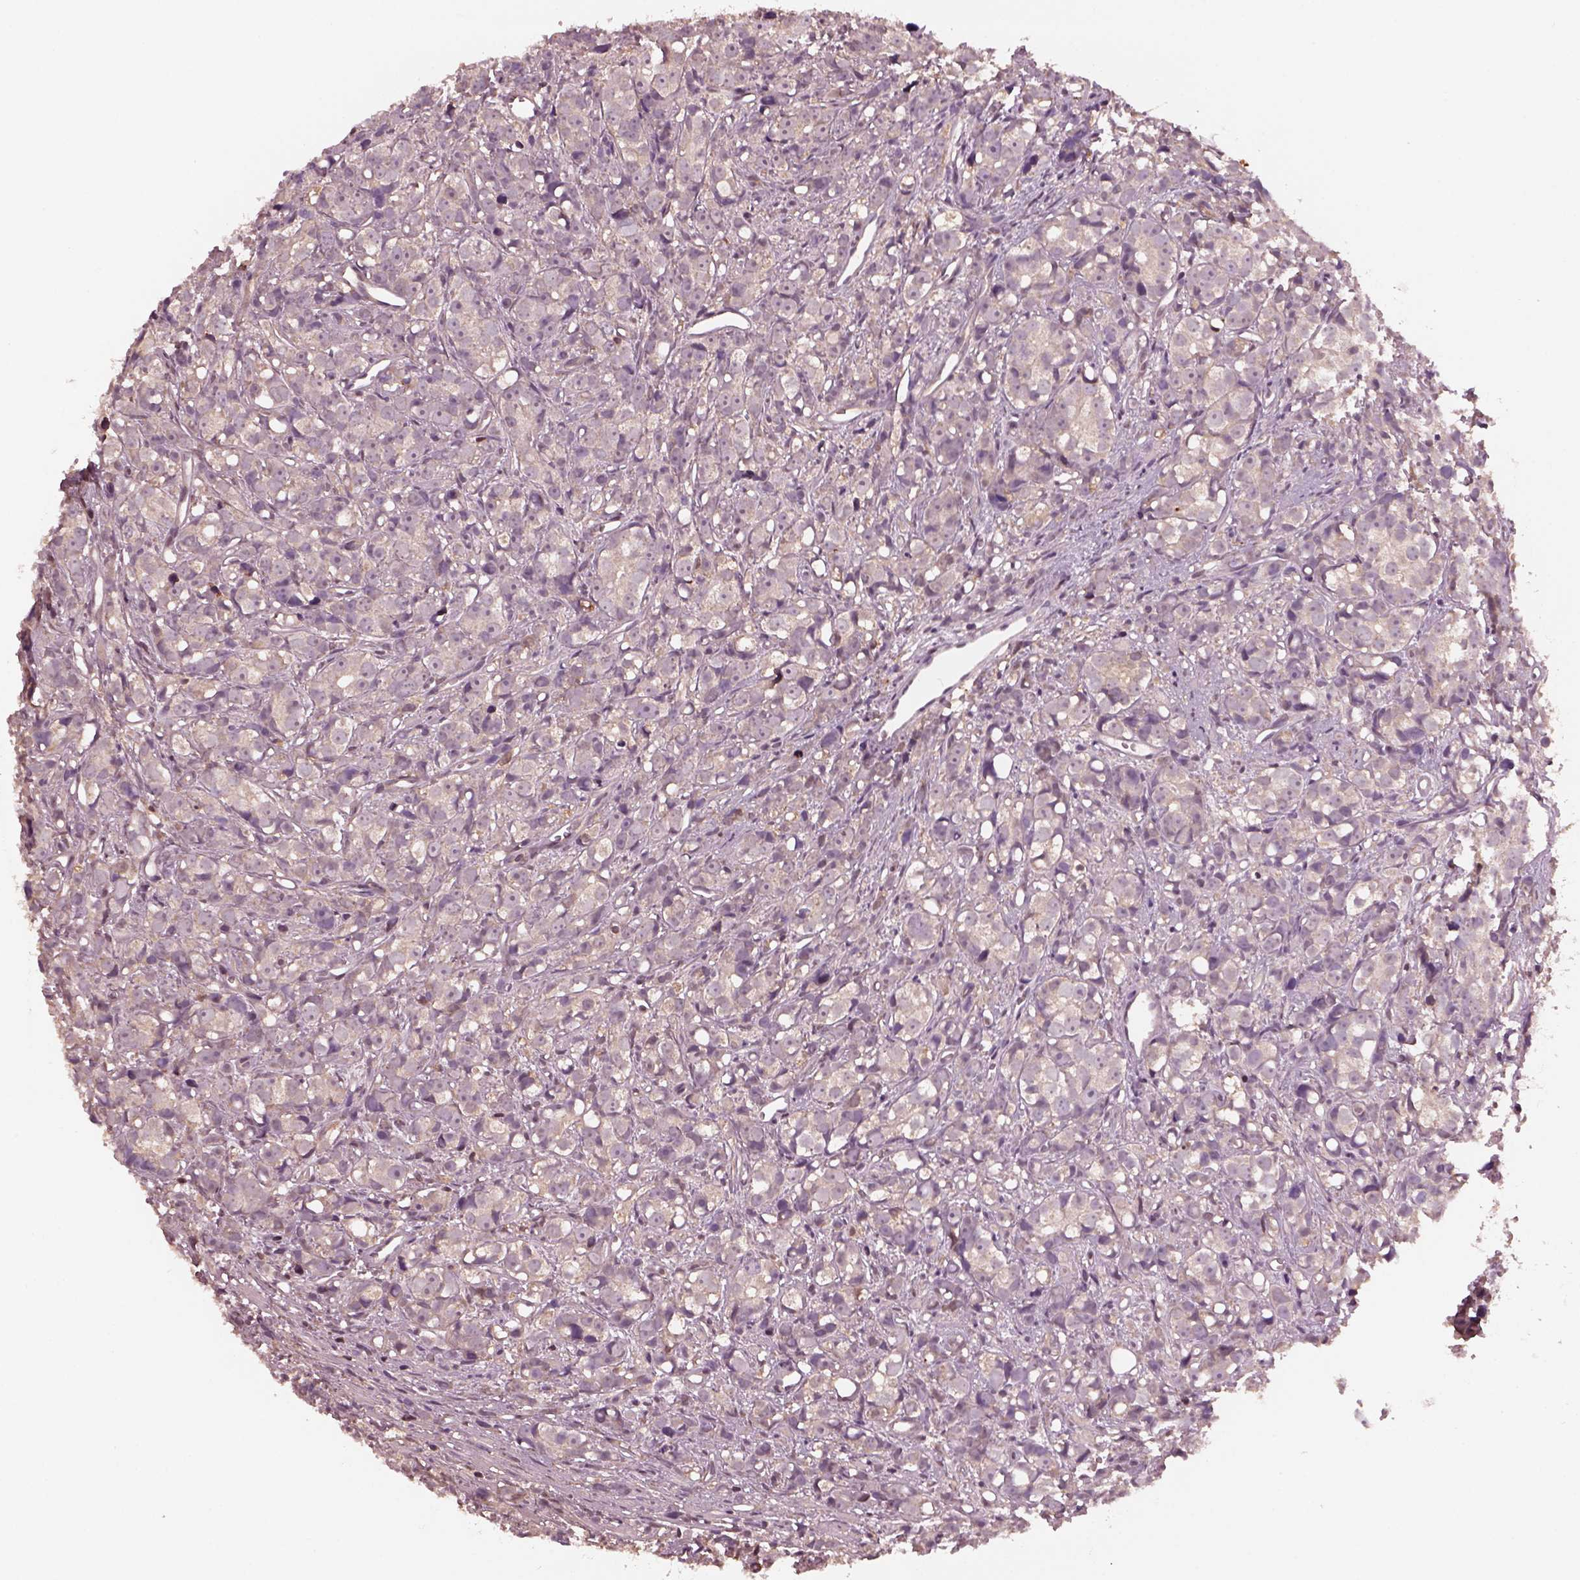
{"staining": {"intensity": "negative", "quantity": "none", "location": "none"}, "tissue": "prostate cancer", "cell_type": "Tumor cells", "image_type": "cancer", "snomed": [{"axis": "morphology", "description": "Adenocarcinoma, High grade"}, {"axis": "topography", "description": "Prostate"}], "caption": "High power microscopy photomicrograph of an IHC photomicrograph of prostate cancer, revealing no significant expression in tumor cells.", "gene": "SRI", "patient": {"sex": "male", "age": 77}}